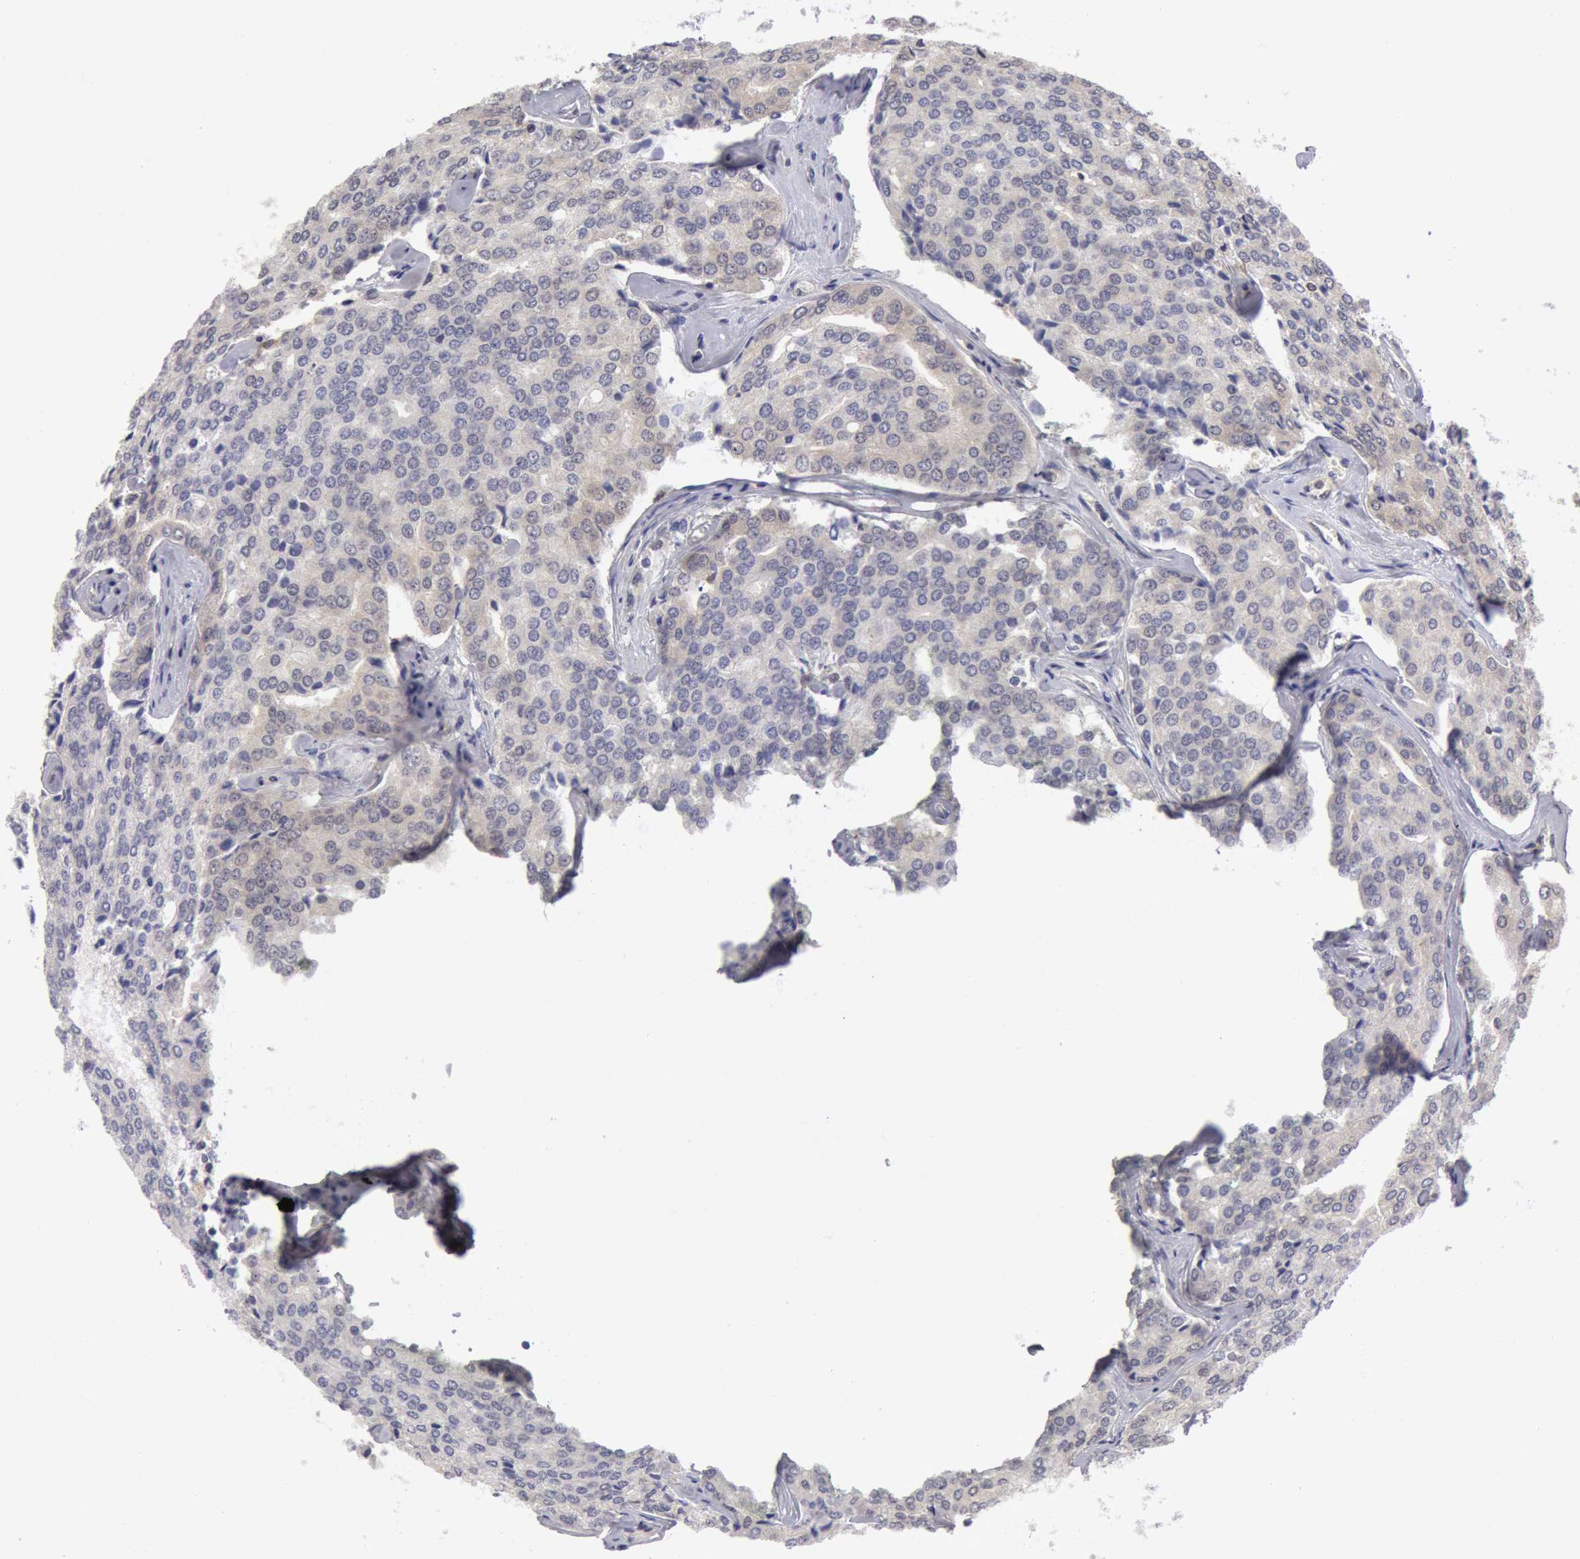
{"staining": {"intensity": "negative", "quantity": "none", "location": "none"}, "tissue": "prostate cancer", "cell_type": "Tumor cells", "image_type": "cancer", "snomed": [{"axis": "morphology", "description": "Adenocarcinoma, High grade"}, {"axis": "topography", "description": "Prostate"}], "caption": "High power microscopy photomicrograph of an immunohistochemistry histopathology image of adenocarcinoma (high-grade) (prostate), revealing no significant staining in tumor cells.", "gene": "TXNRD1", "patient": {"sex": "male", "age": 64}}